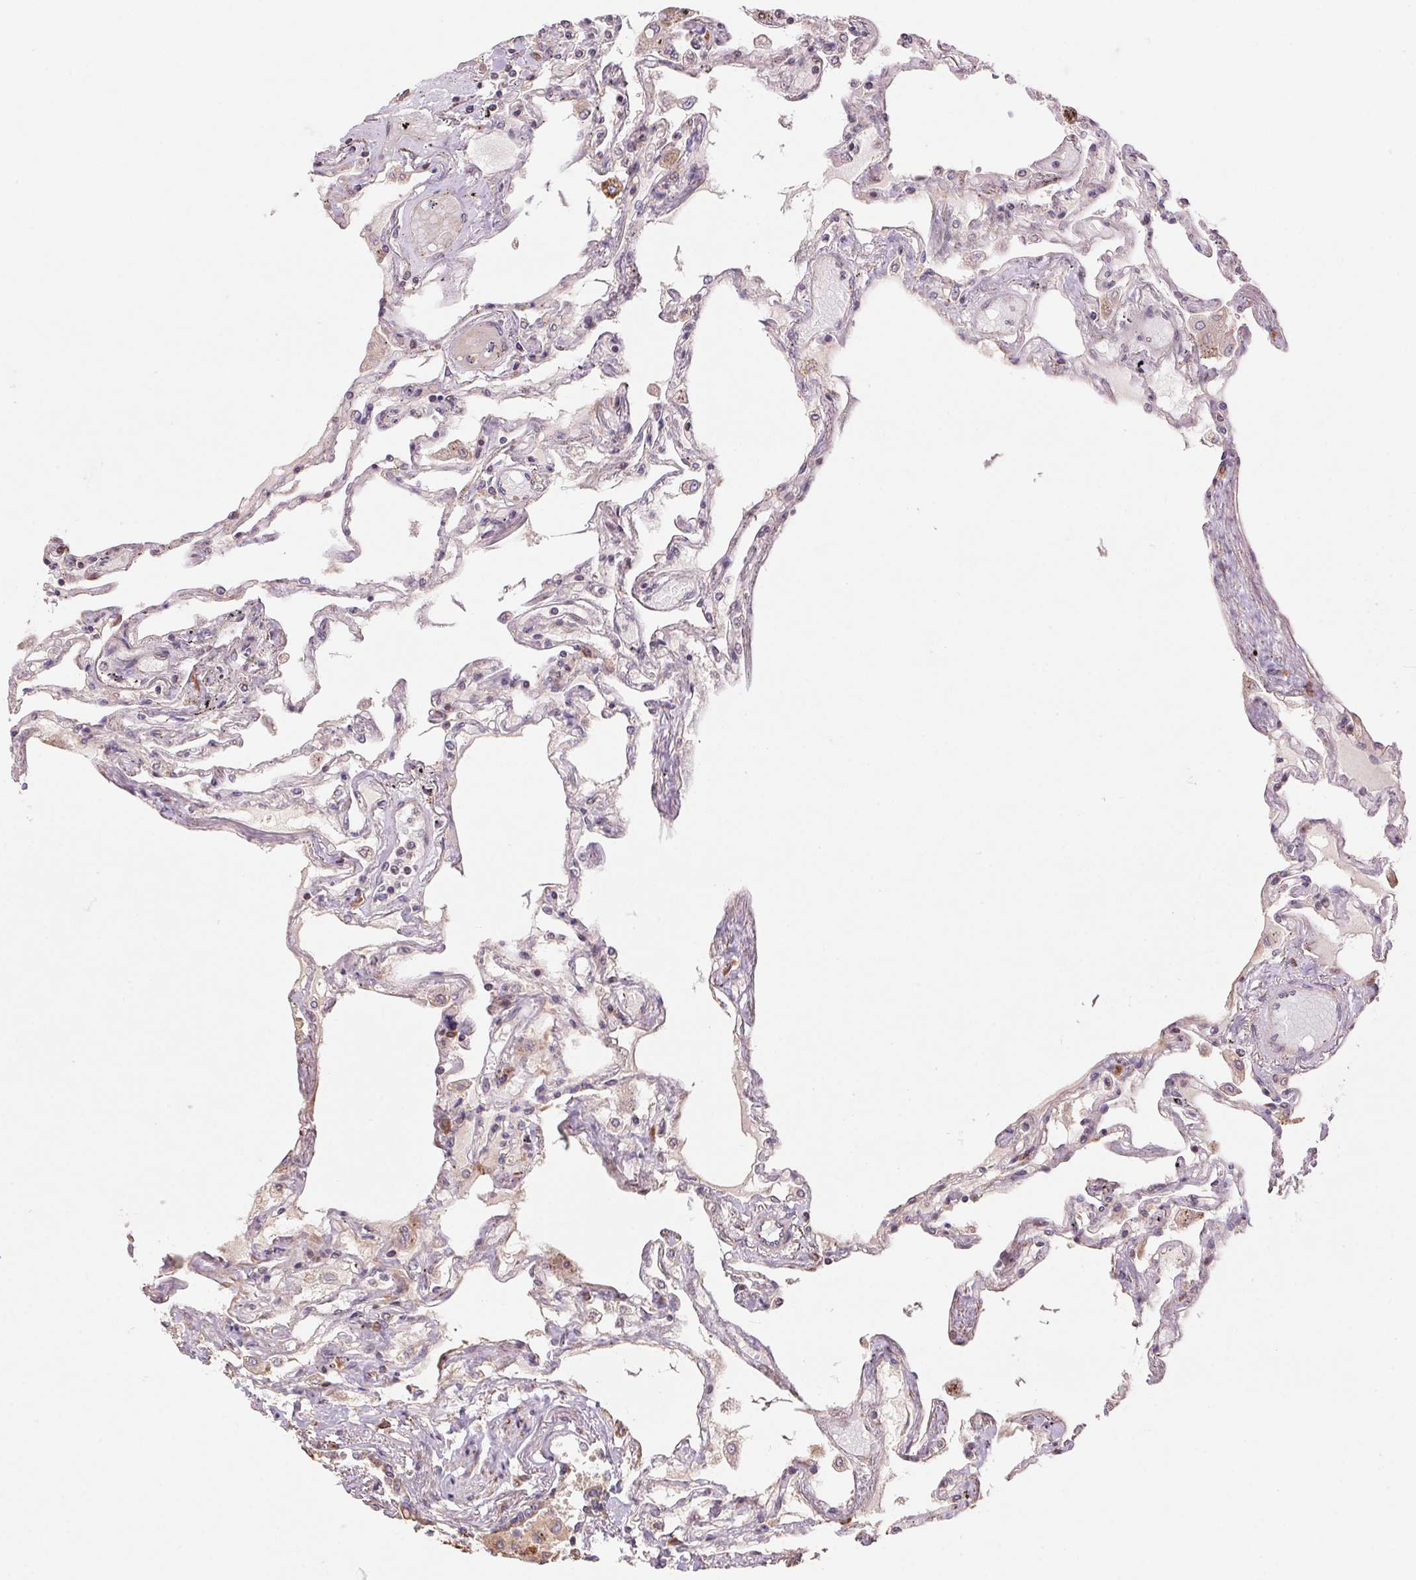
{"staining": {"intensity": "moderate", "quantity": "<25%", "location": "cytoplasmic/membranous"}, "tissue": "lung", "cell_type": "Alveolar cells", "image_type": "normal", "snomed": [{"axis": "morphology", "description": "Normal tissue, NOS"}, {"axis": "morphology", "description": "Adenocarcinoma, NOS"}, {"axis": "topography", "description": "Cartilage tissue"}, {"axis": "topography", "description": "Lung"}], "caption": "IHC photomicrograph of unremarkable human lung stained for a protein (brown), which displays low levels of moderate cytoplasmic/membranous positivity in approximately <25% of alveolar cells.", "gene": "PDHA1", "patient": {"sex": "female", "age": 67}}